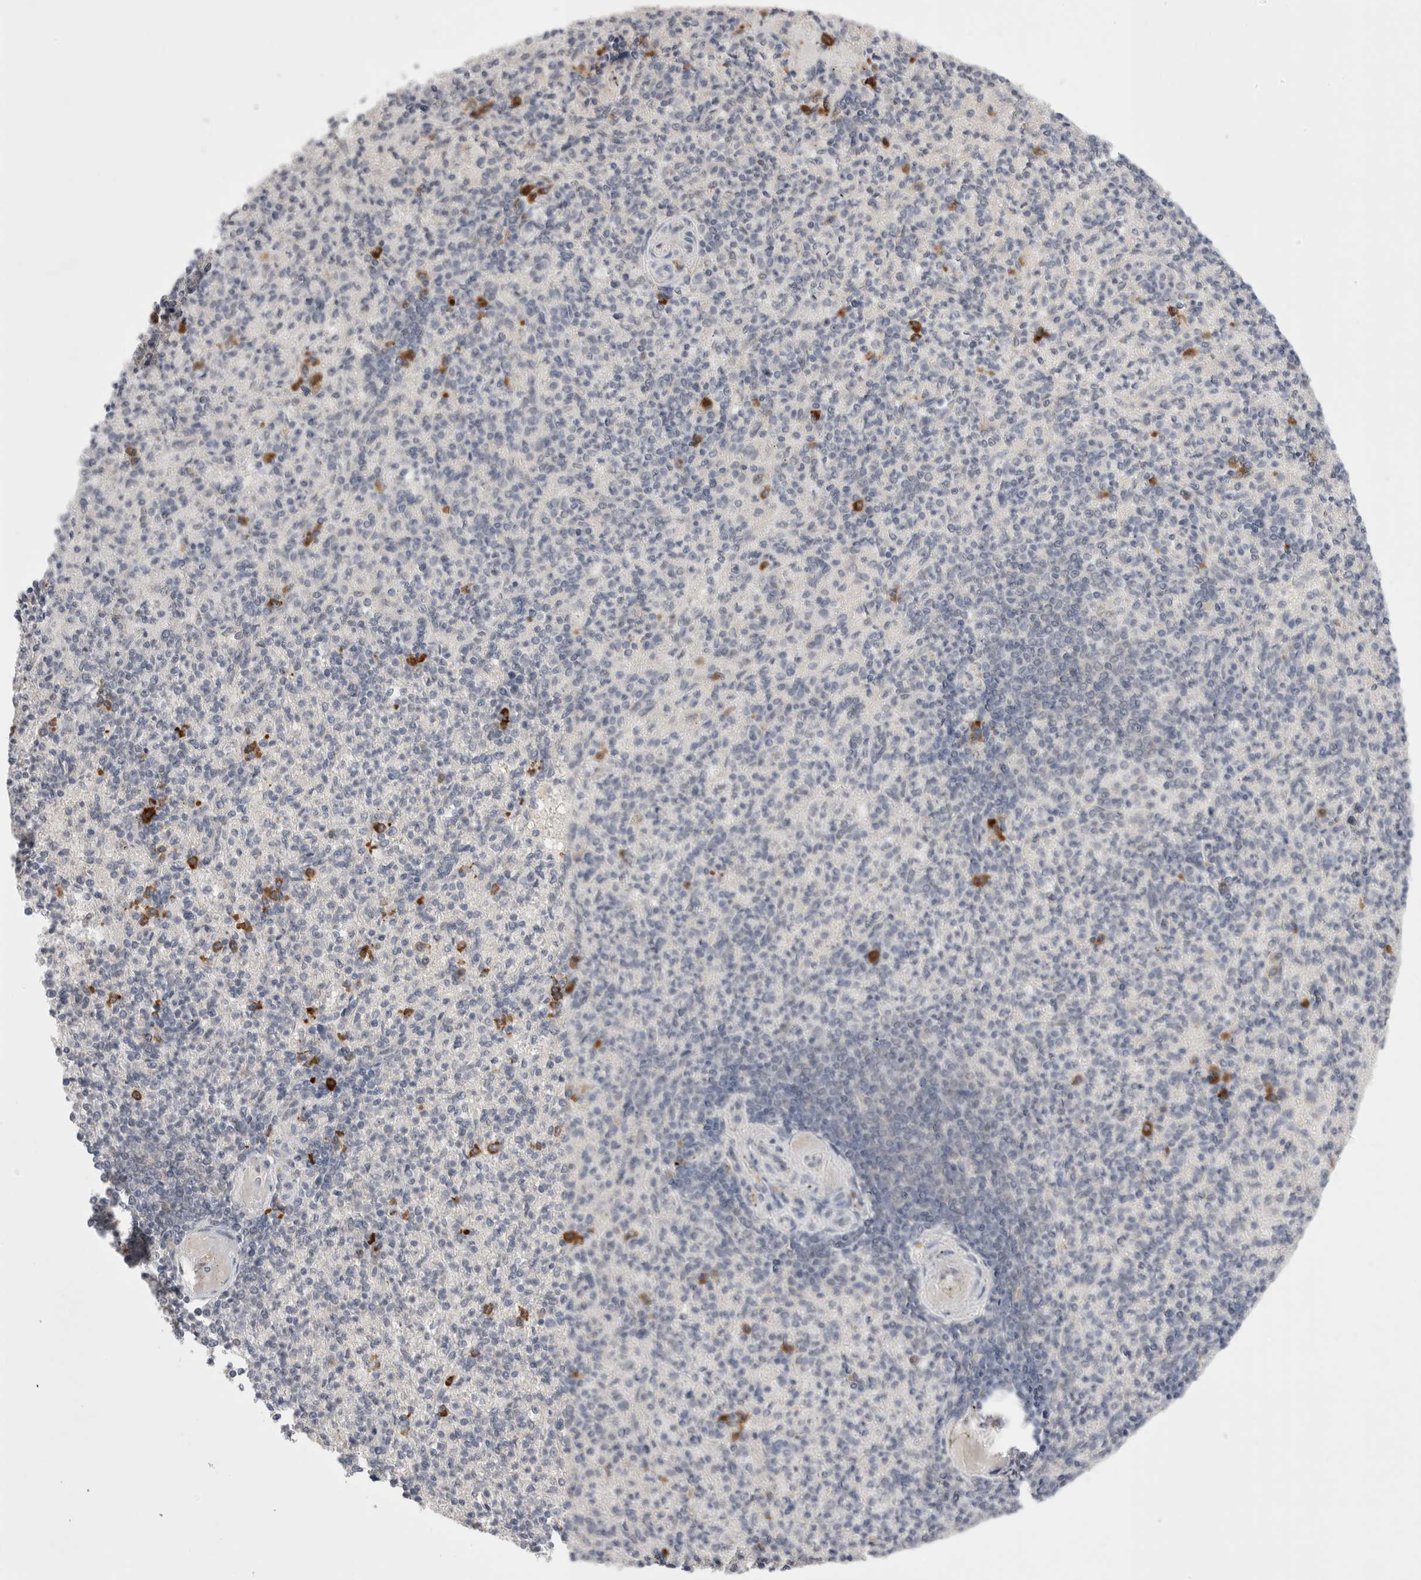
{"staining": {"intensity": "moderate", "quantity": "<25%", "location": "cytoplasmic/membranous"}, "tissue": "spleen", "cell_type": "Cells in red pulp", "image_type": "normal", "snomed": [{"axis": "morphology", "description": "Normal tissue, NOS"}, {"axis": "topography", "description": "Spleen"}], "caption": "IHC of normal spleen displays low levels of moderate cytoplasmic/membranous expression in about <25% of cells in red pulp. (DAB = brown stain, brightfield microscopy at high magnification).", "gene": "ZNF24", "patient": {"sex": "female", "age": 74}}